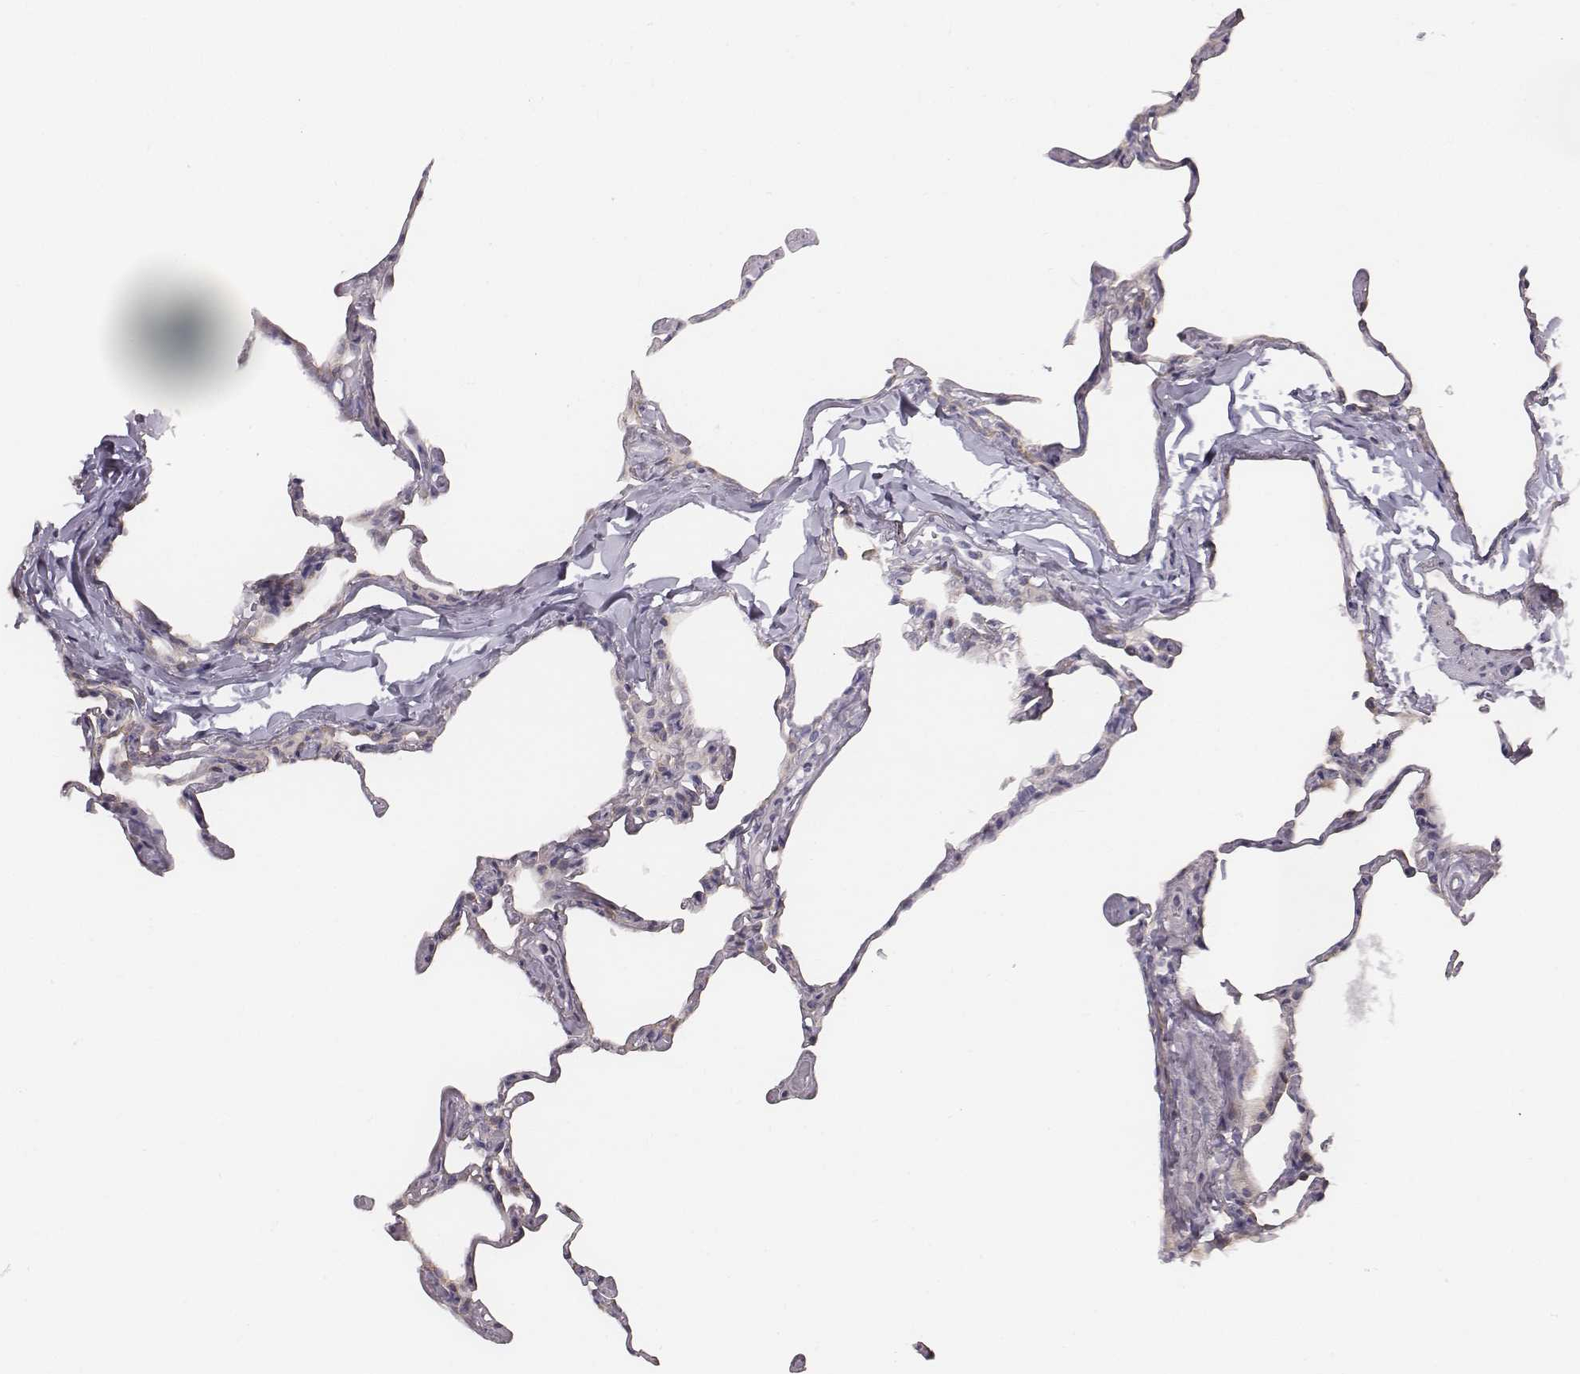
{"staining": {"intensity": "negative", "quantity": "none", "location": "none"}, "tissue": "lung", "cell_type": "Alveolar cells", "image_type": "normal", "snomed": [{"axis": "morphology", "description": "Normal tissue, NOS"}, {"axis": "topography", "description": "Lung"}], "caption": "This micrograph is of unremarkable lung stained with IHC to label a protein in brown with the nuclei are counter-stained blue. There is no expression in alveolar cells.", "gene": "PRKCZ", "patient": {"sex": "male", "age": 65}}